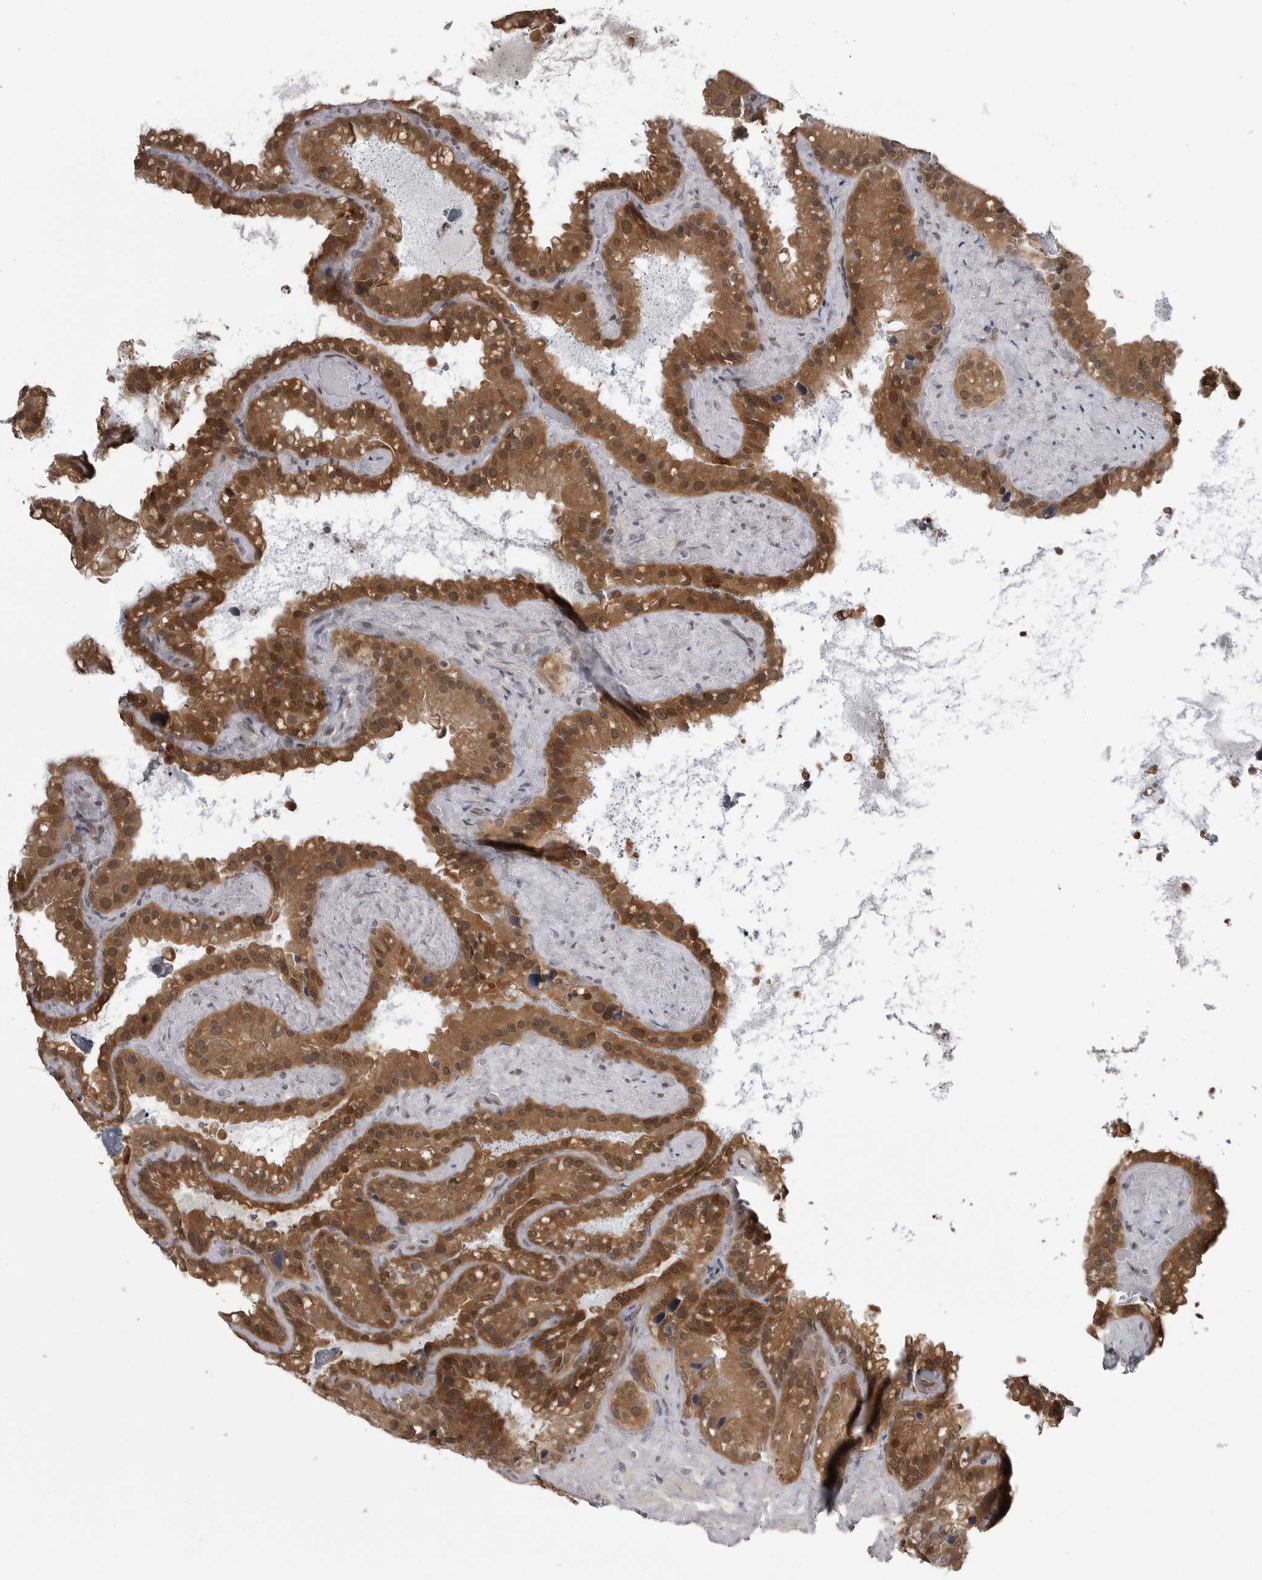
{"staining": {"intensity": "strong", "quantity": ">75%", "location": "cytoplasmic/membranous,nuclear"}, "tissue": "seminal vesicle", "cell_type": "Glandular cells", "image_type": "normal", "snomed": [{"axis": "morphology", "description": "Normal tissue, NOS"}, {"axis": "topography", "description": "Prostate"}, {"axis": "topography", "description": "Seminal veicle"}], "caption": "About >75% of glandular cells in normal human seminal vesicle demonstrate strong cytoplasmic/membranous,nuclear protein expression as visualized by brown immunohistochemical staining.", "gene": "PNPO", "patient": {"sex": "male", "age": 68}}